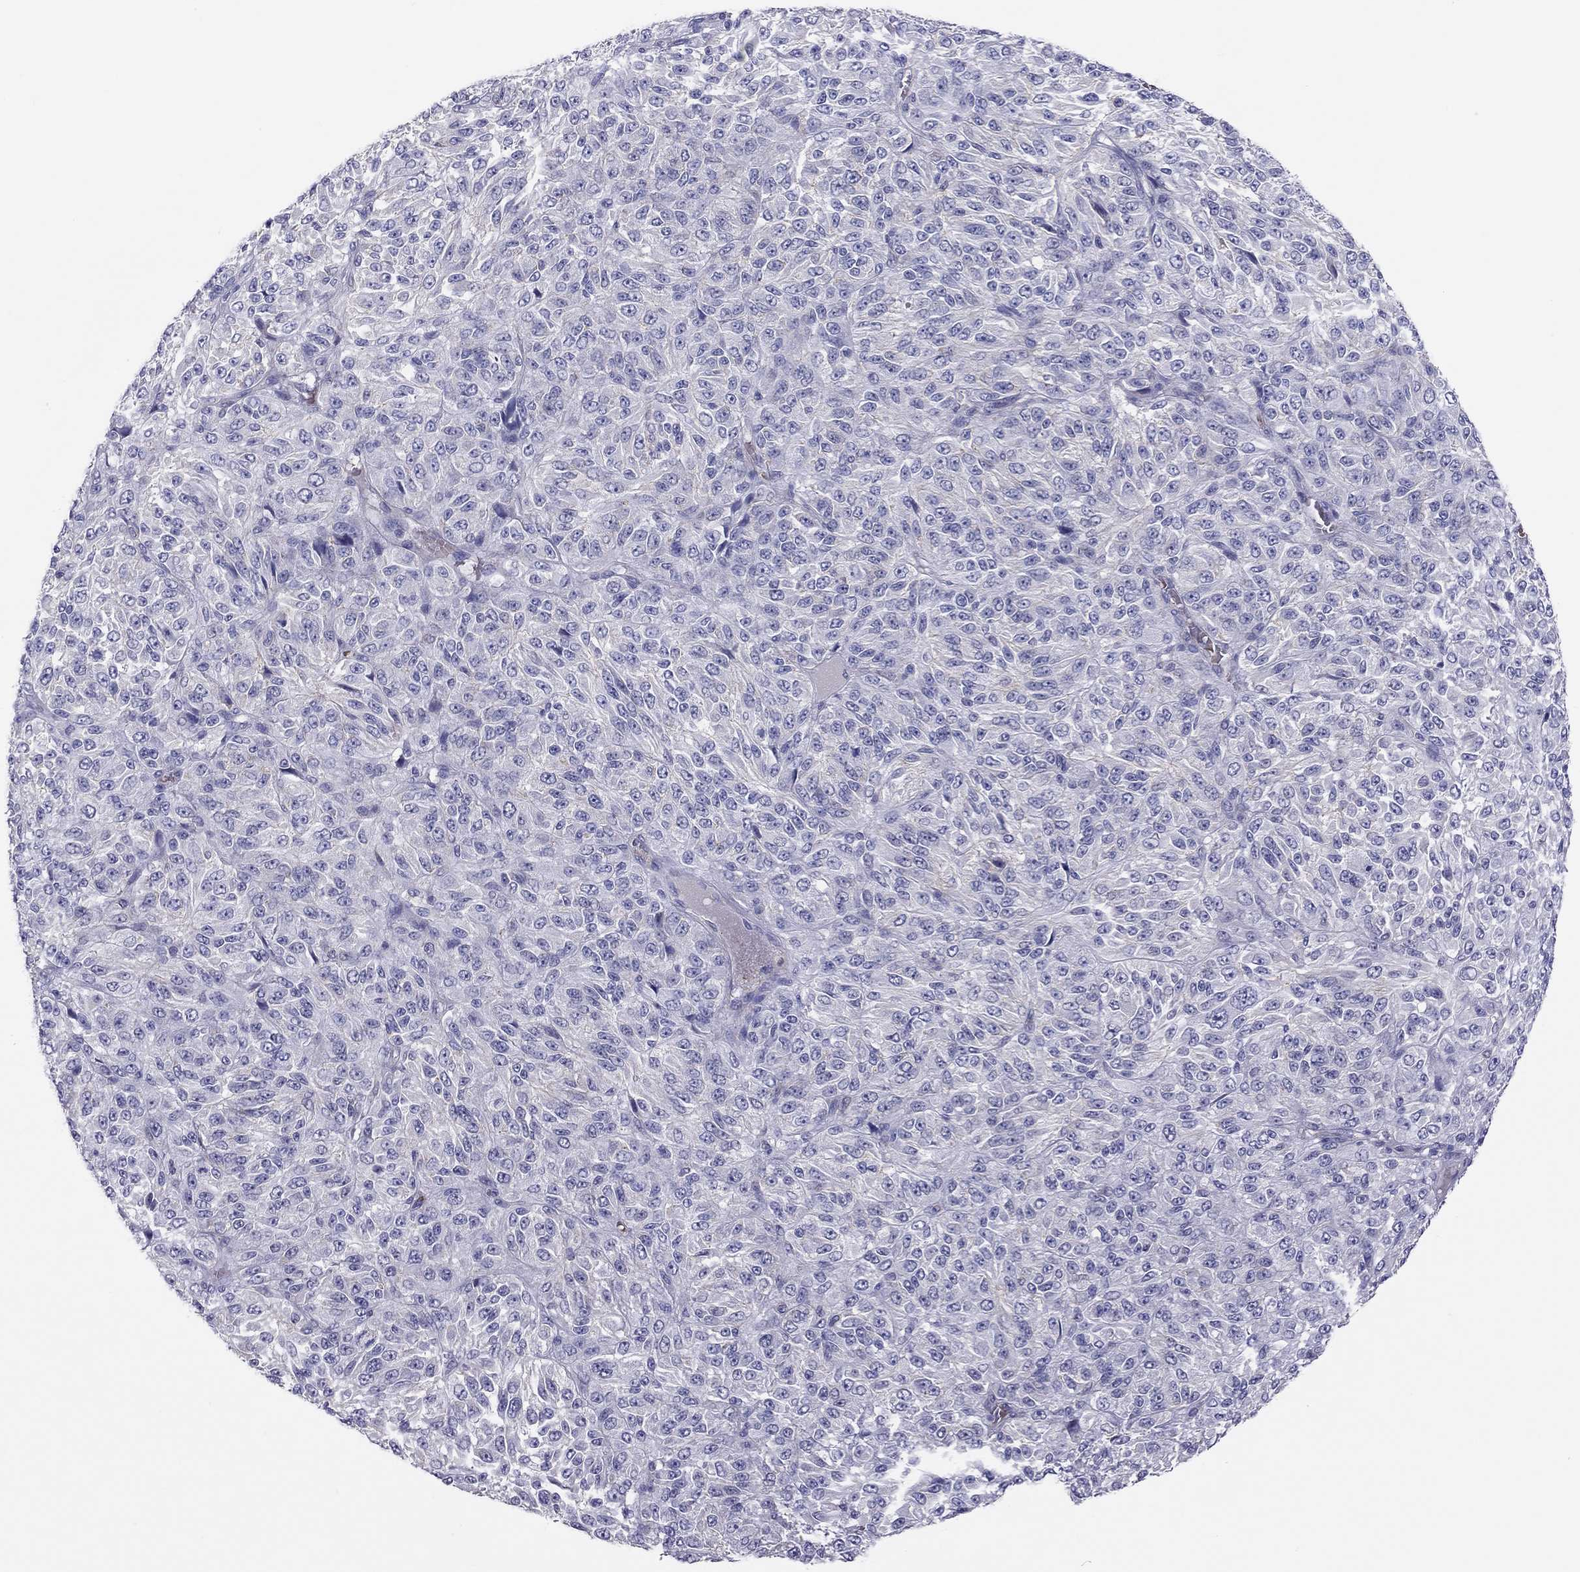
{"staining": {"intensity": "negative", "quantity": "none", "location": "none"}, "tissue": "melanoma", "cell_type": "Tumor cells", "image_type": "cancer", "snomed": [{"axis": "morphology", "description": "Malignant melanoma, Metastatic site"}, {"axis": "topography", "description": "Brain"}], "caption": "Human malignant melanoma (metastatic site) stained for a protein using IHC reveals no positivity in tumor cells.", "gene": "FRMD1", "patient": {"sex": "female", "age": 56}}